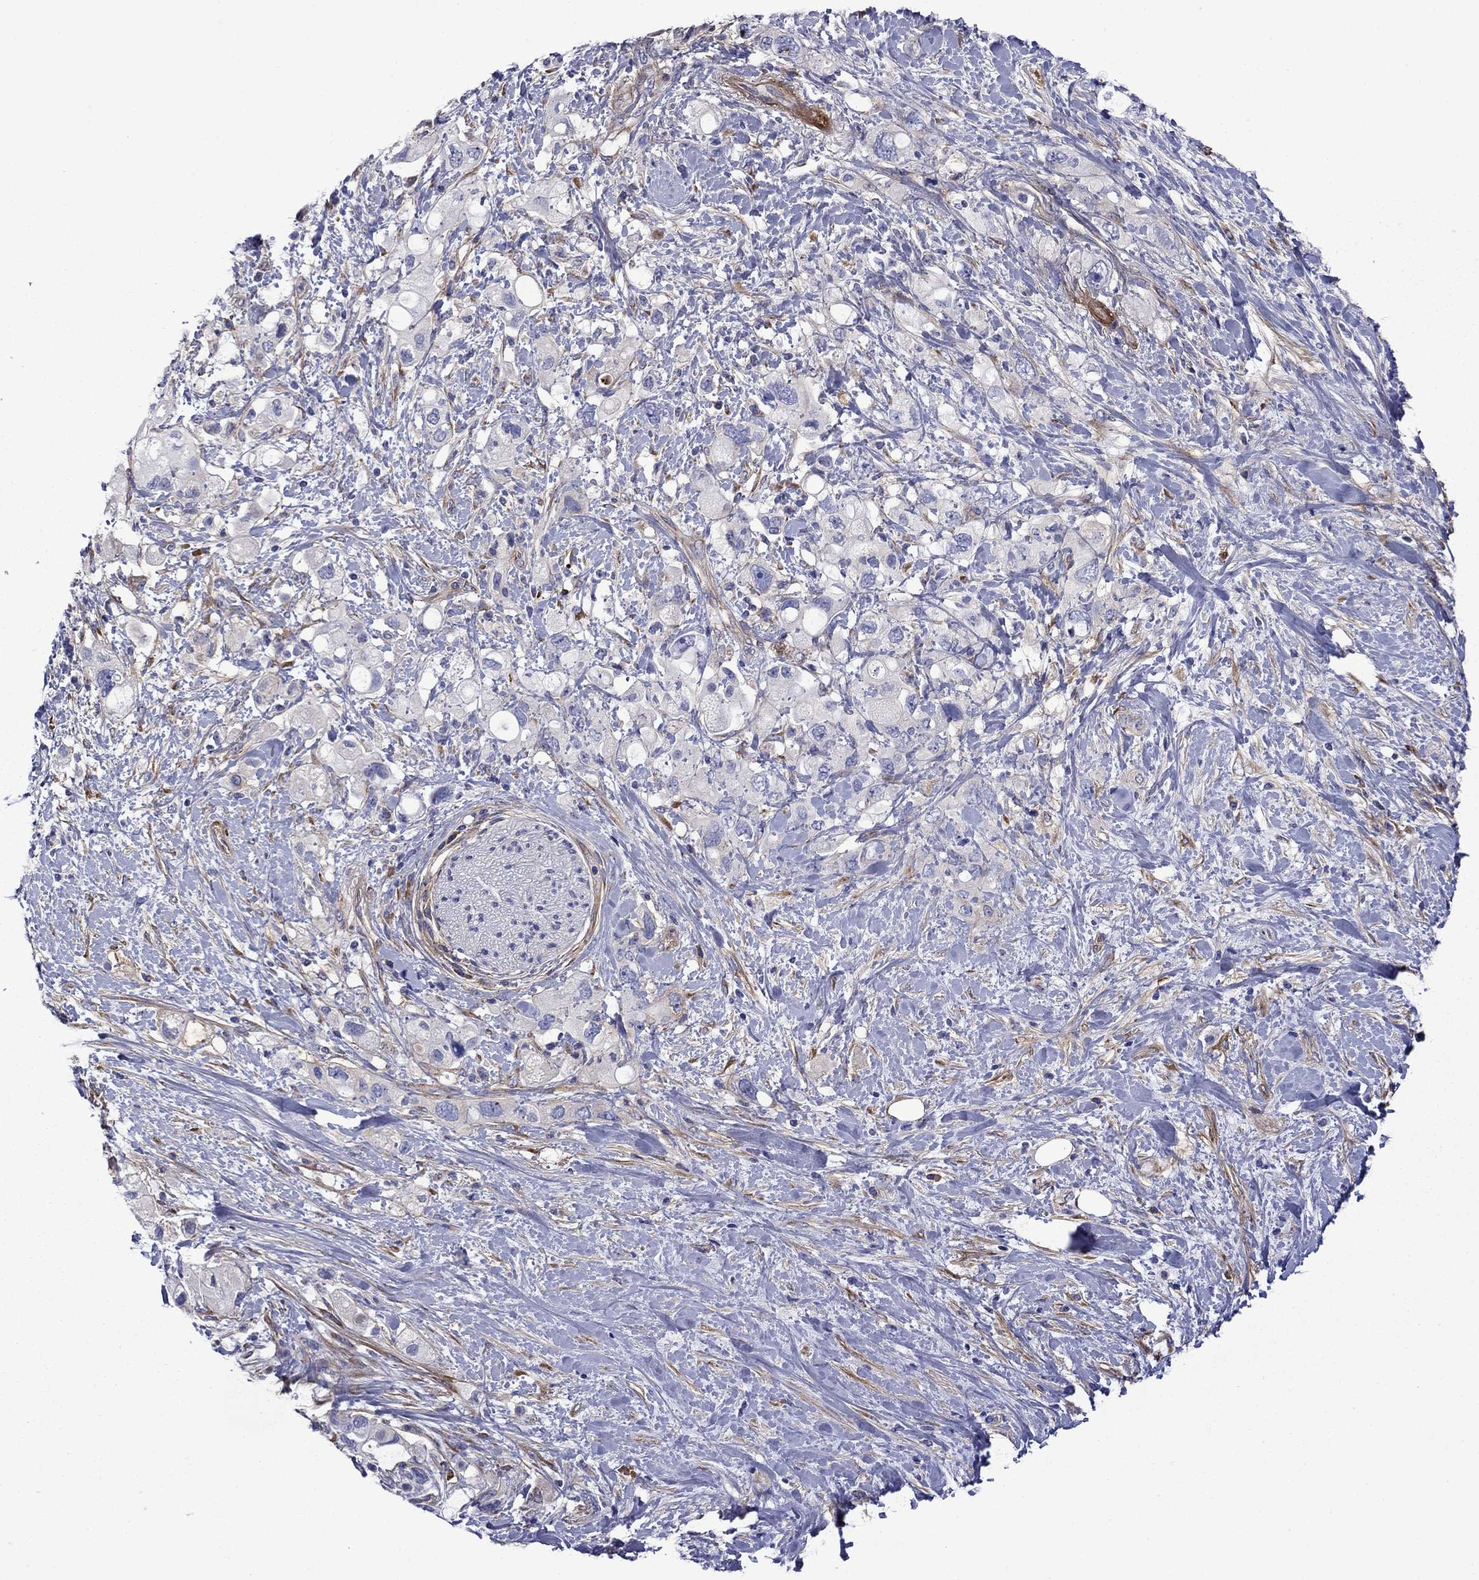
{"staining": {"intensity": "moderate", "quantity": "<25%", "location": "cytoplasmic/membranous"}, "tissue": "pancreatic cancer", "cell_type": "Tumor cells", "image_type": "cancer", "snomed": [{"axis": "morphology", "description": "Adenocarcinoma, NOS"}, {"axis": "topography", "description": "Pancreas"}], "caption": "Protein expression by immunohistochemistry demonstrates moderate cytoplasmic/membranous expression in about <25% of tumor cells in adenocarcinoma (pancreatic).", "gene": "HSPG2", "patient": {"sex": "female", "age": 56}}